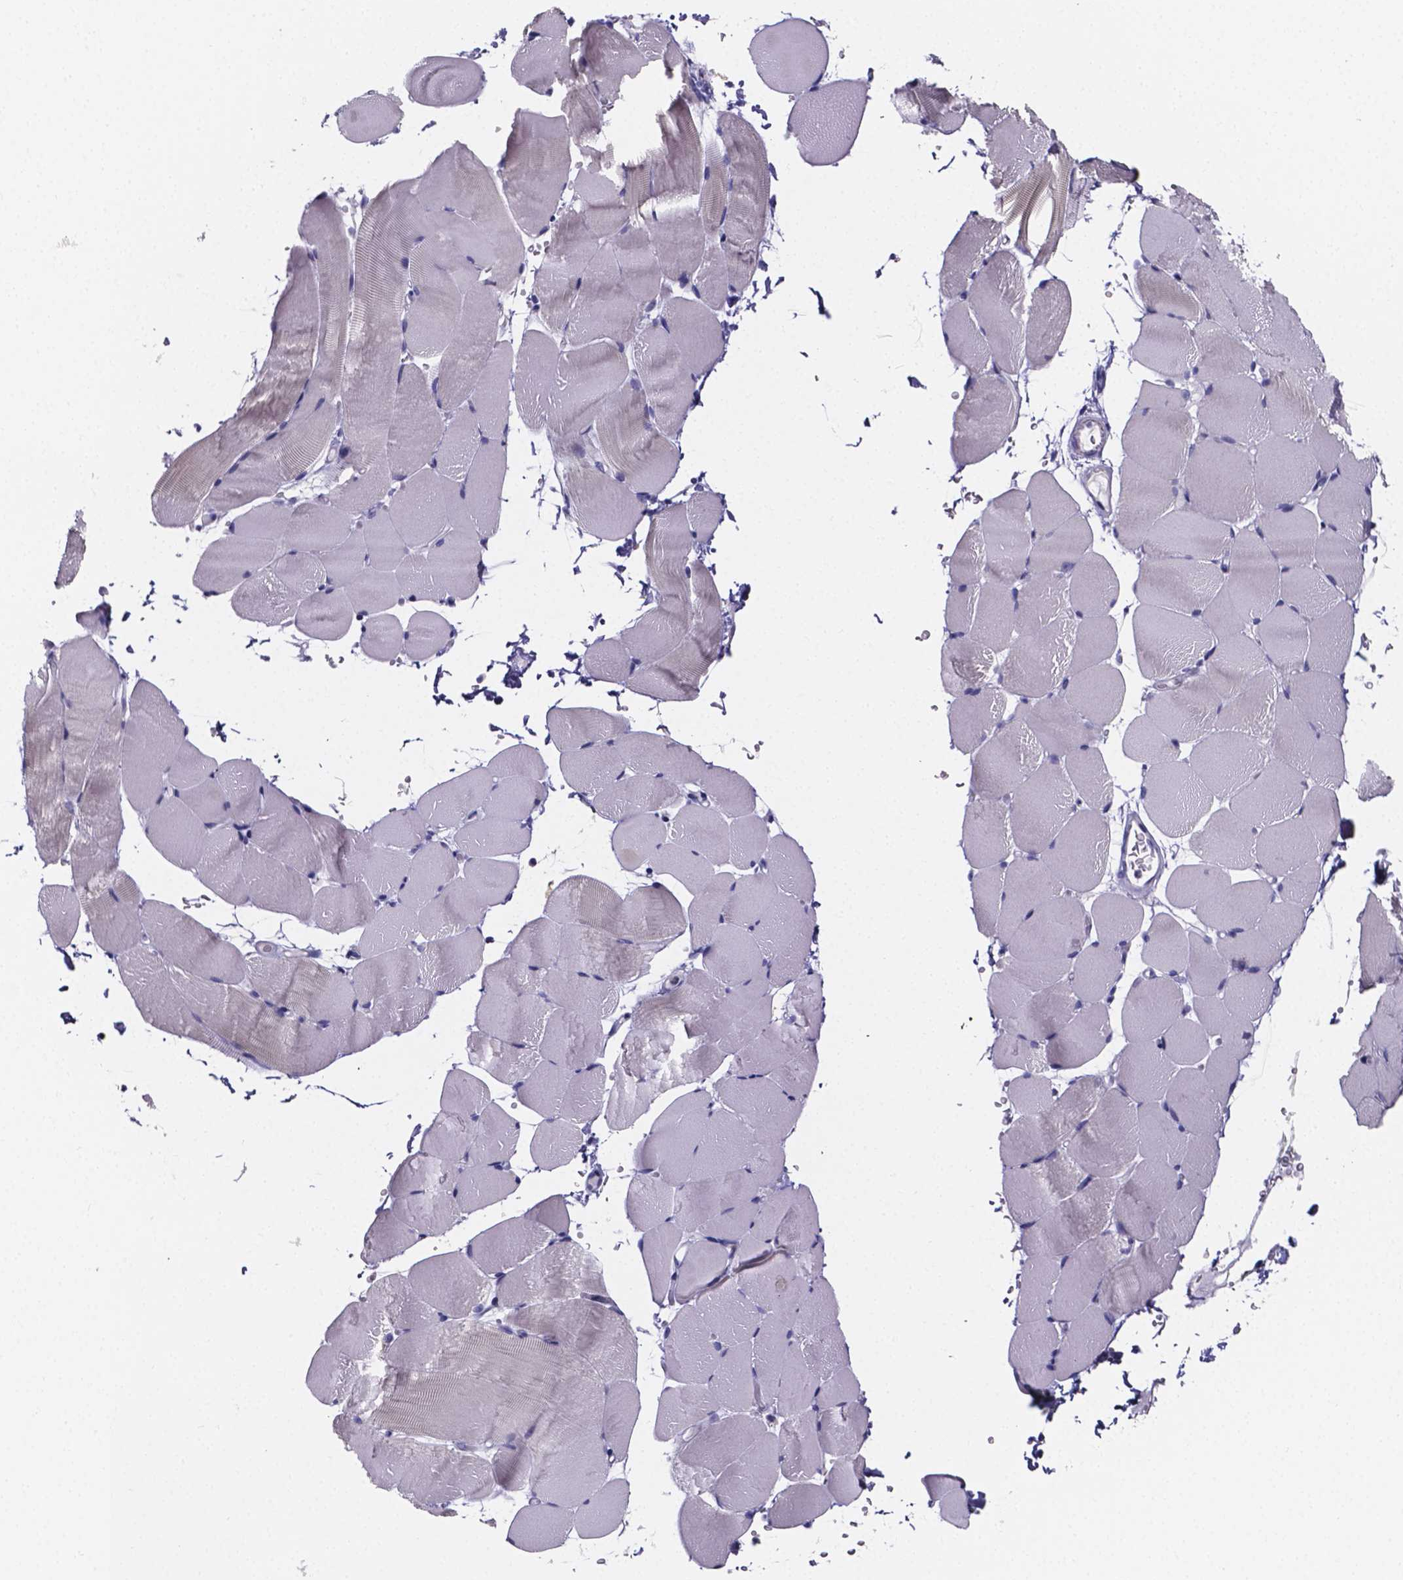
{"staining": {"intensity": "negative", "quantity": "none", "location": "none"}, "tissue": "skeletal muscle", "cell_type": "Myocytes", "image_type": "normal", "snomed": [{"axis": "morphology", "description": "Normal tissue, NOS"}, {"axis": "topography", "description": "Skeletal muscle"}], "caption": "This is an immunohistochemistry (IHC) photomicrograph of normal skeletal muscle. There is no positivity in myocytes.", "gene": "IZUMO1", "patient": {"sex": "female", "age": 37}}